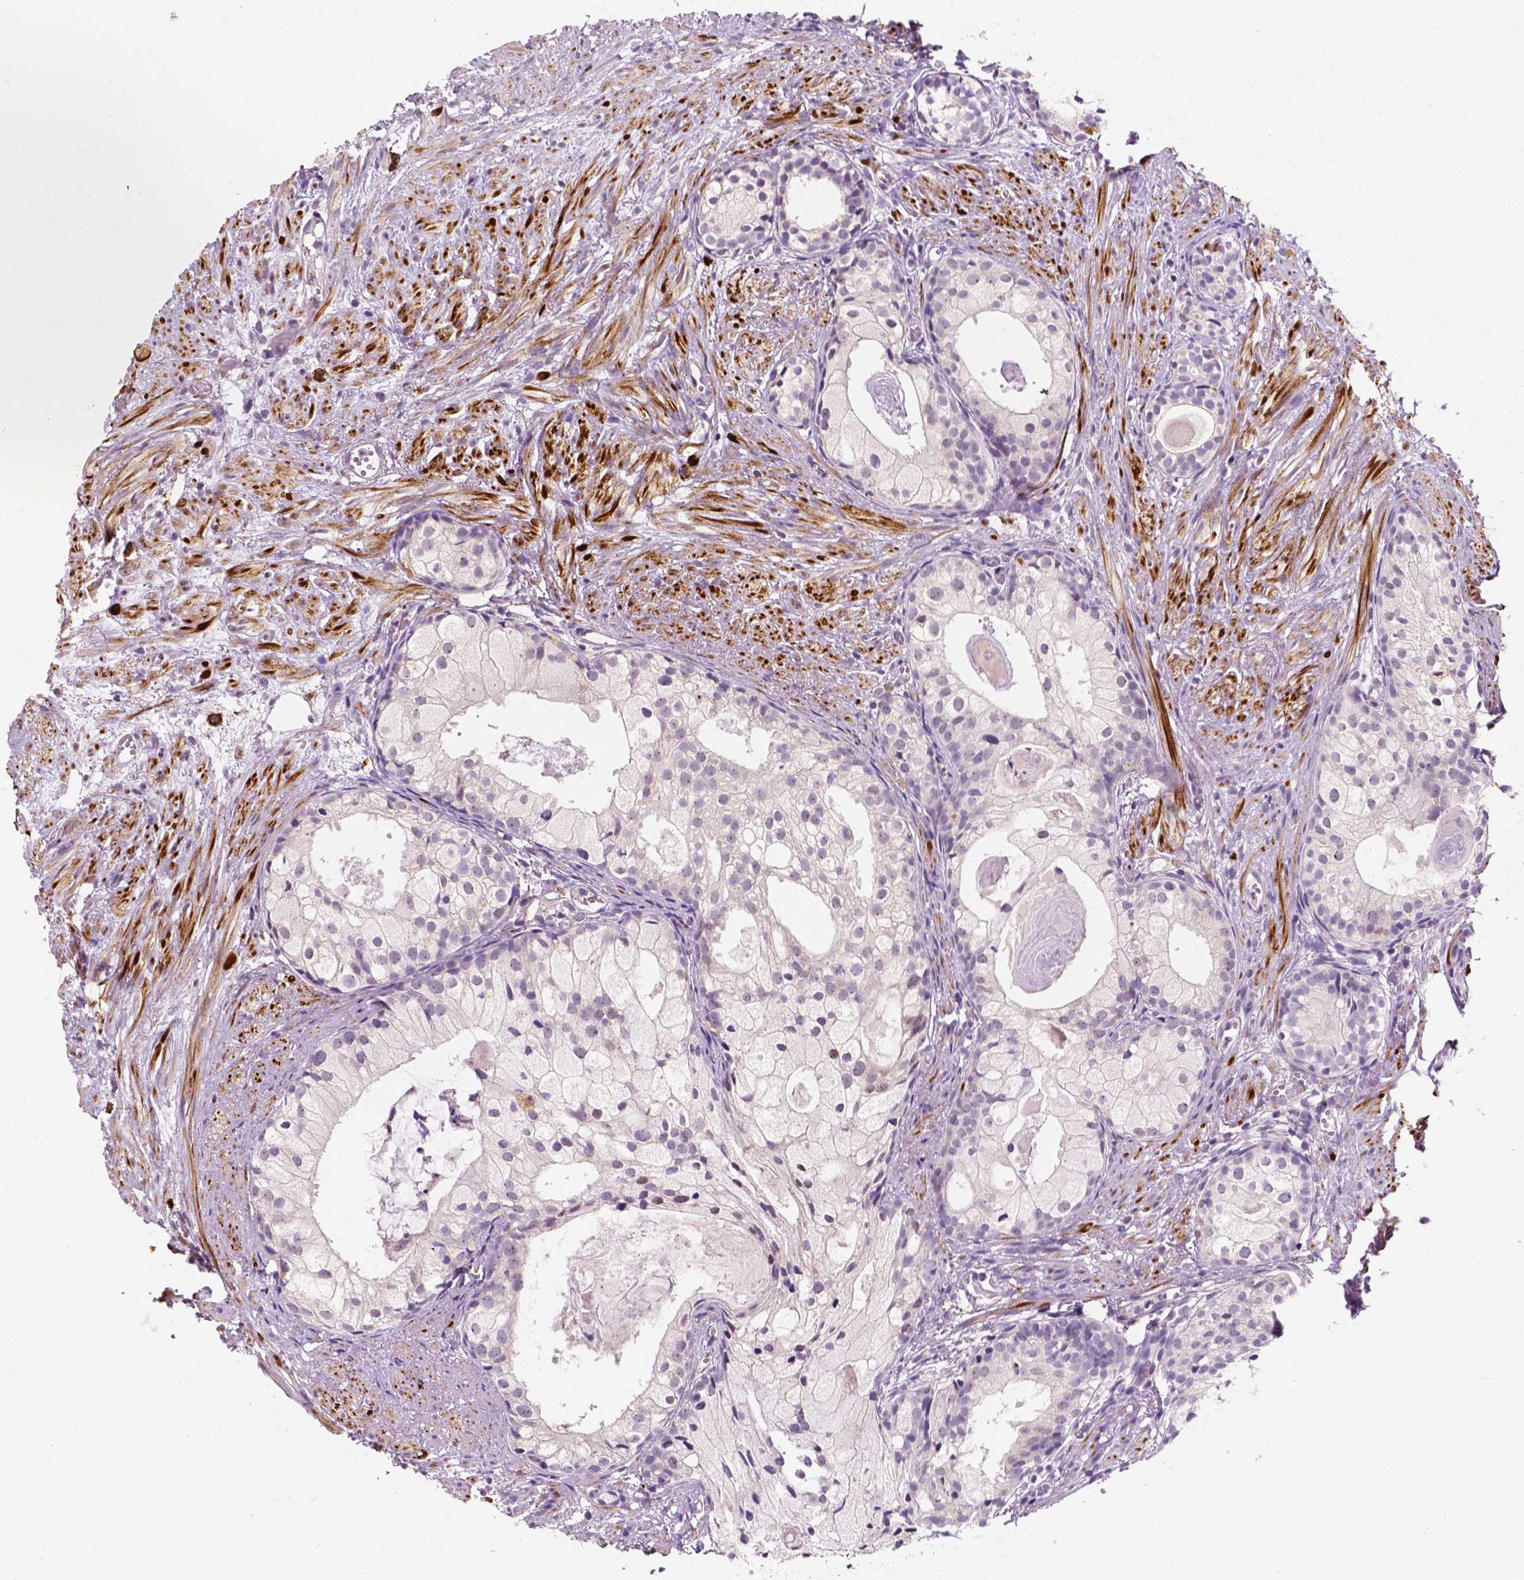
{"staining": {"intensity": "negative", "quantity": "none", "location": "none"}, "tissue": "prostate cancer", "cell_type": "Tumor cells", "image_type": "cancer", "snomed": [{"axis": "morphology", "description": "Adenocarcinoma, High grade"}, {"axis": "topography", "description": "Prostate"}], "caption": "This is a micrograph of immunohistochemistry (IHC) staining of adenocarcinoma (high-grade) (prostate), which shows no staining in tumor cells.", "gene": "SIRT2", "patient": {"sex": "male", "age": 85}}